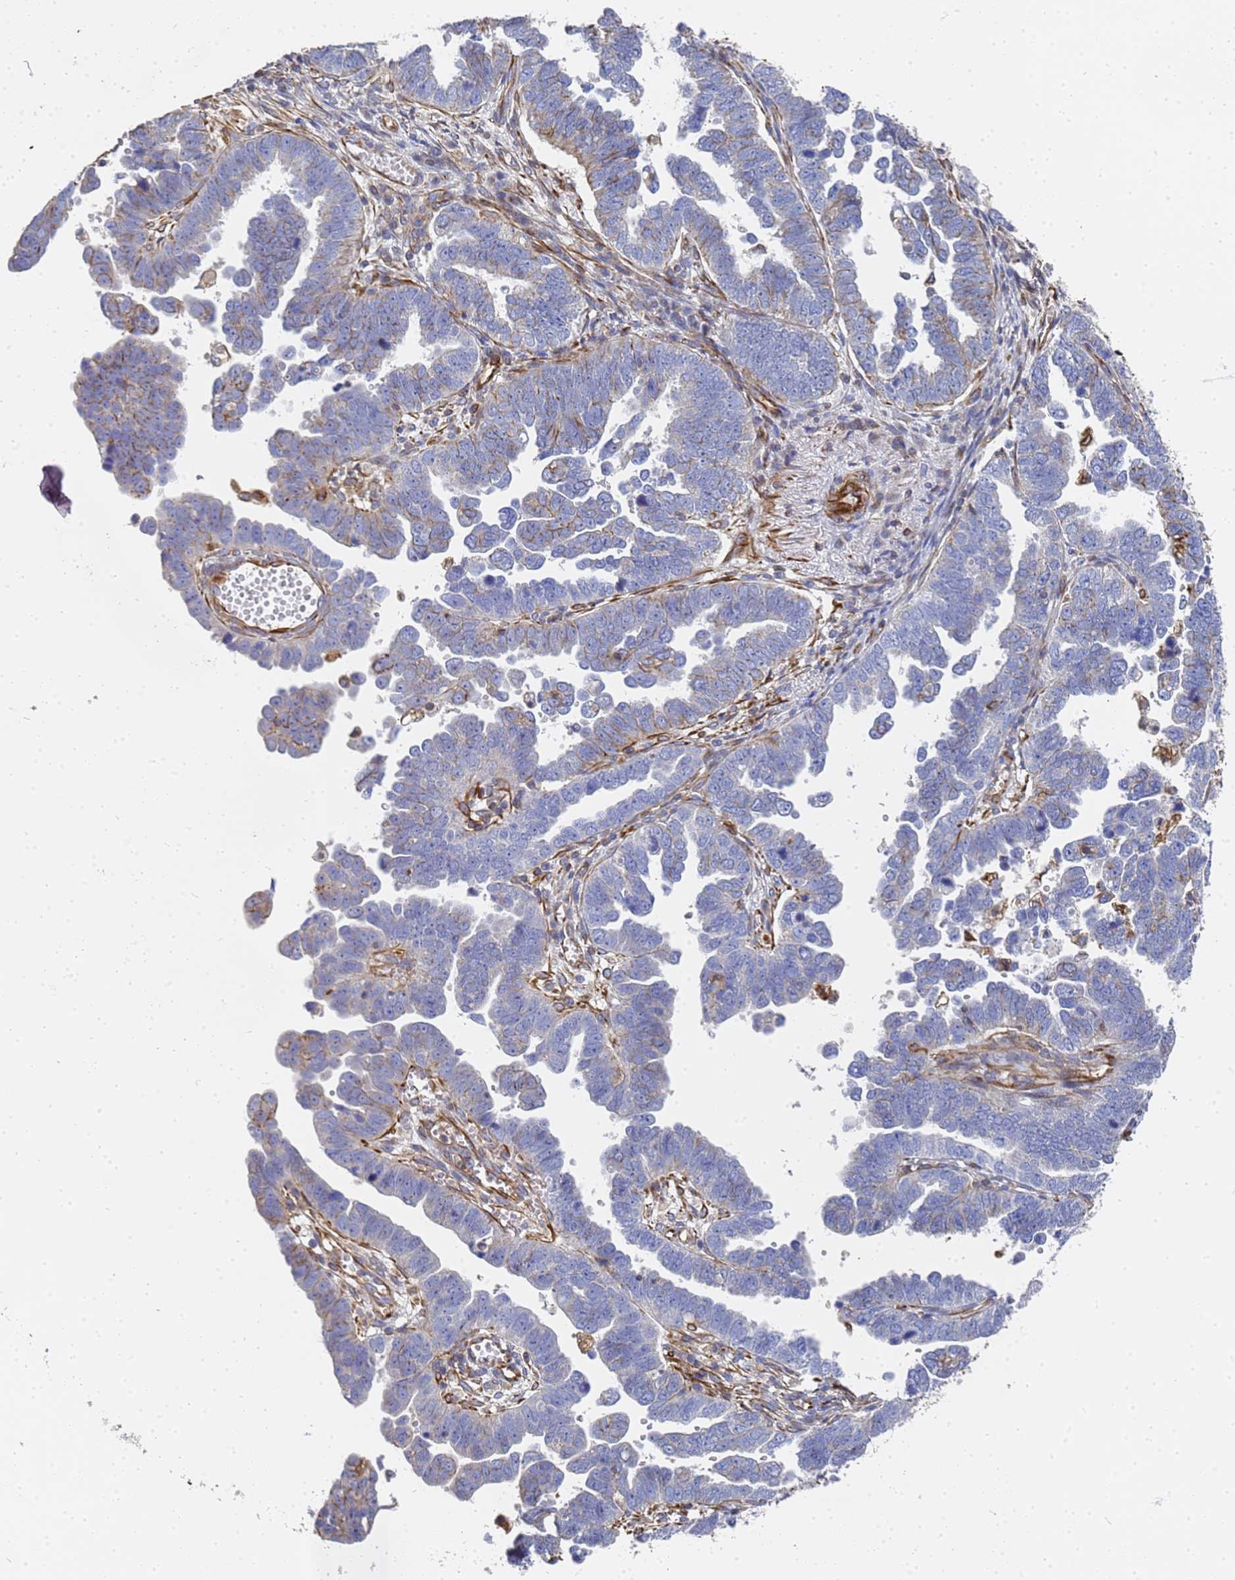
{"staining": {"intensity": "negative", "quantity": "none", "location": "none"}, "tissue": "endometrial cancer", "cell_type": "Tumor cells", "image_type": "cancer", "snomed": [{"axis": "morphology", "description": "Adenocarcinoma, NOS"}, {"axis": "topography", "description": "Endometrium"}], "caption": "Histopathology image shows no significant protein expression in tumor cells of endometrial cancer.", "gene": "SYT13", "patient": {"sex": "female", "age": 75}}